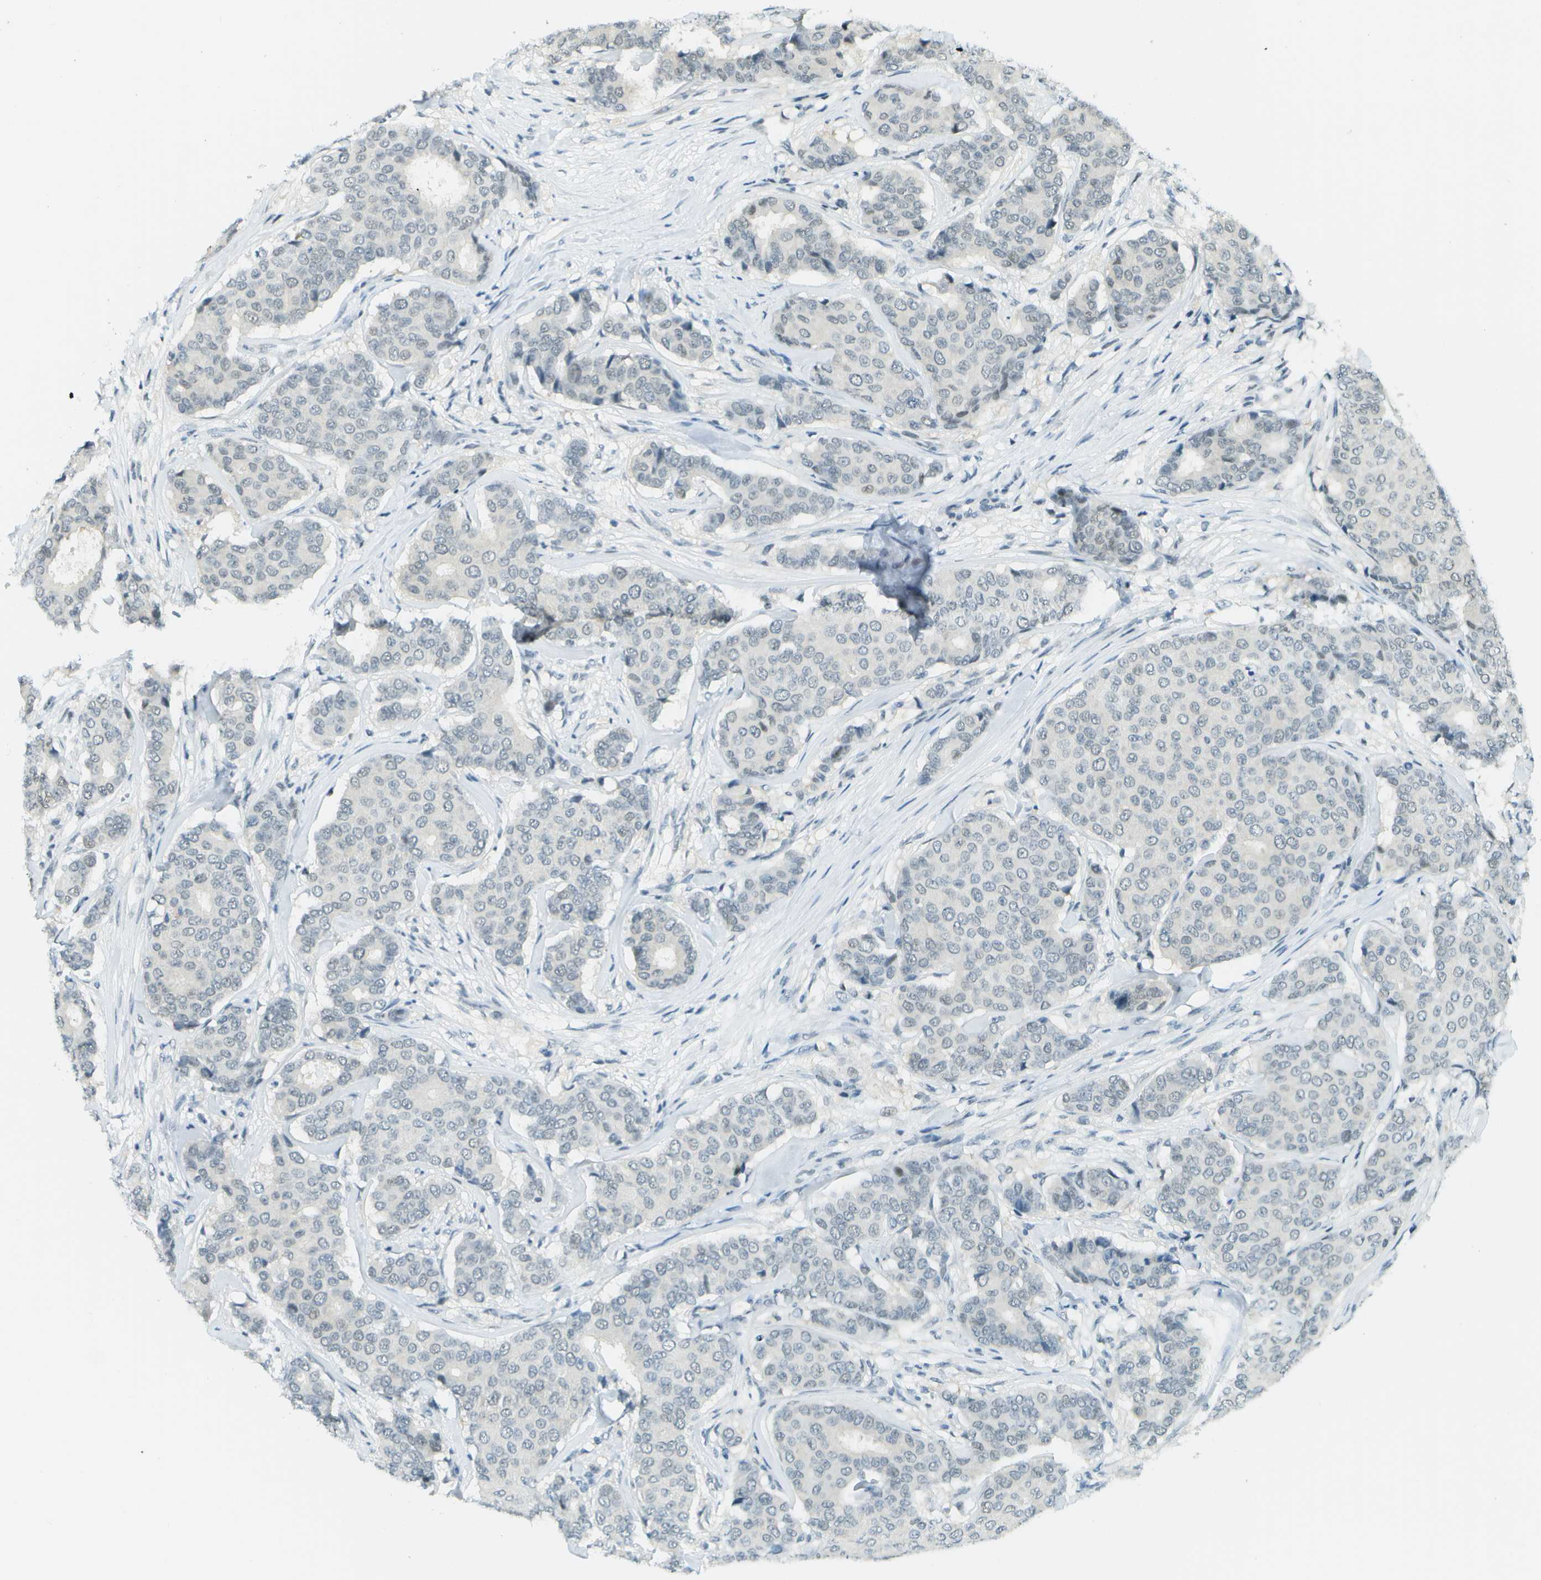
{"staining": {"intensity": "negative", "quantity": "none", "location": "none"}, "tissue": "breast cancer", "cell_type": "Tumor cells", "image_type": "cancer", "snomed": [{"axis": "morphology", "description": "Duct carcinoma"}, {"axis": "topography", "description": "Breast"}], "caption": "This histopathology image is of breast invasive ductal carcinoma stained with immunohistochemistry to label a protein in brown with the nuclei are counter-stained blue. There is no expression in tumor cells.", "gene": "NEK11", "patient": {"sex": "female", "age": 75}}